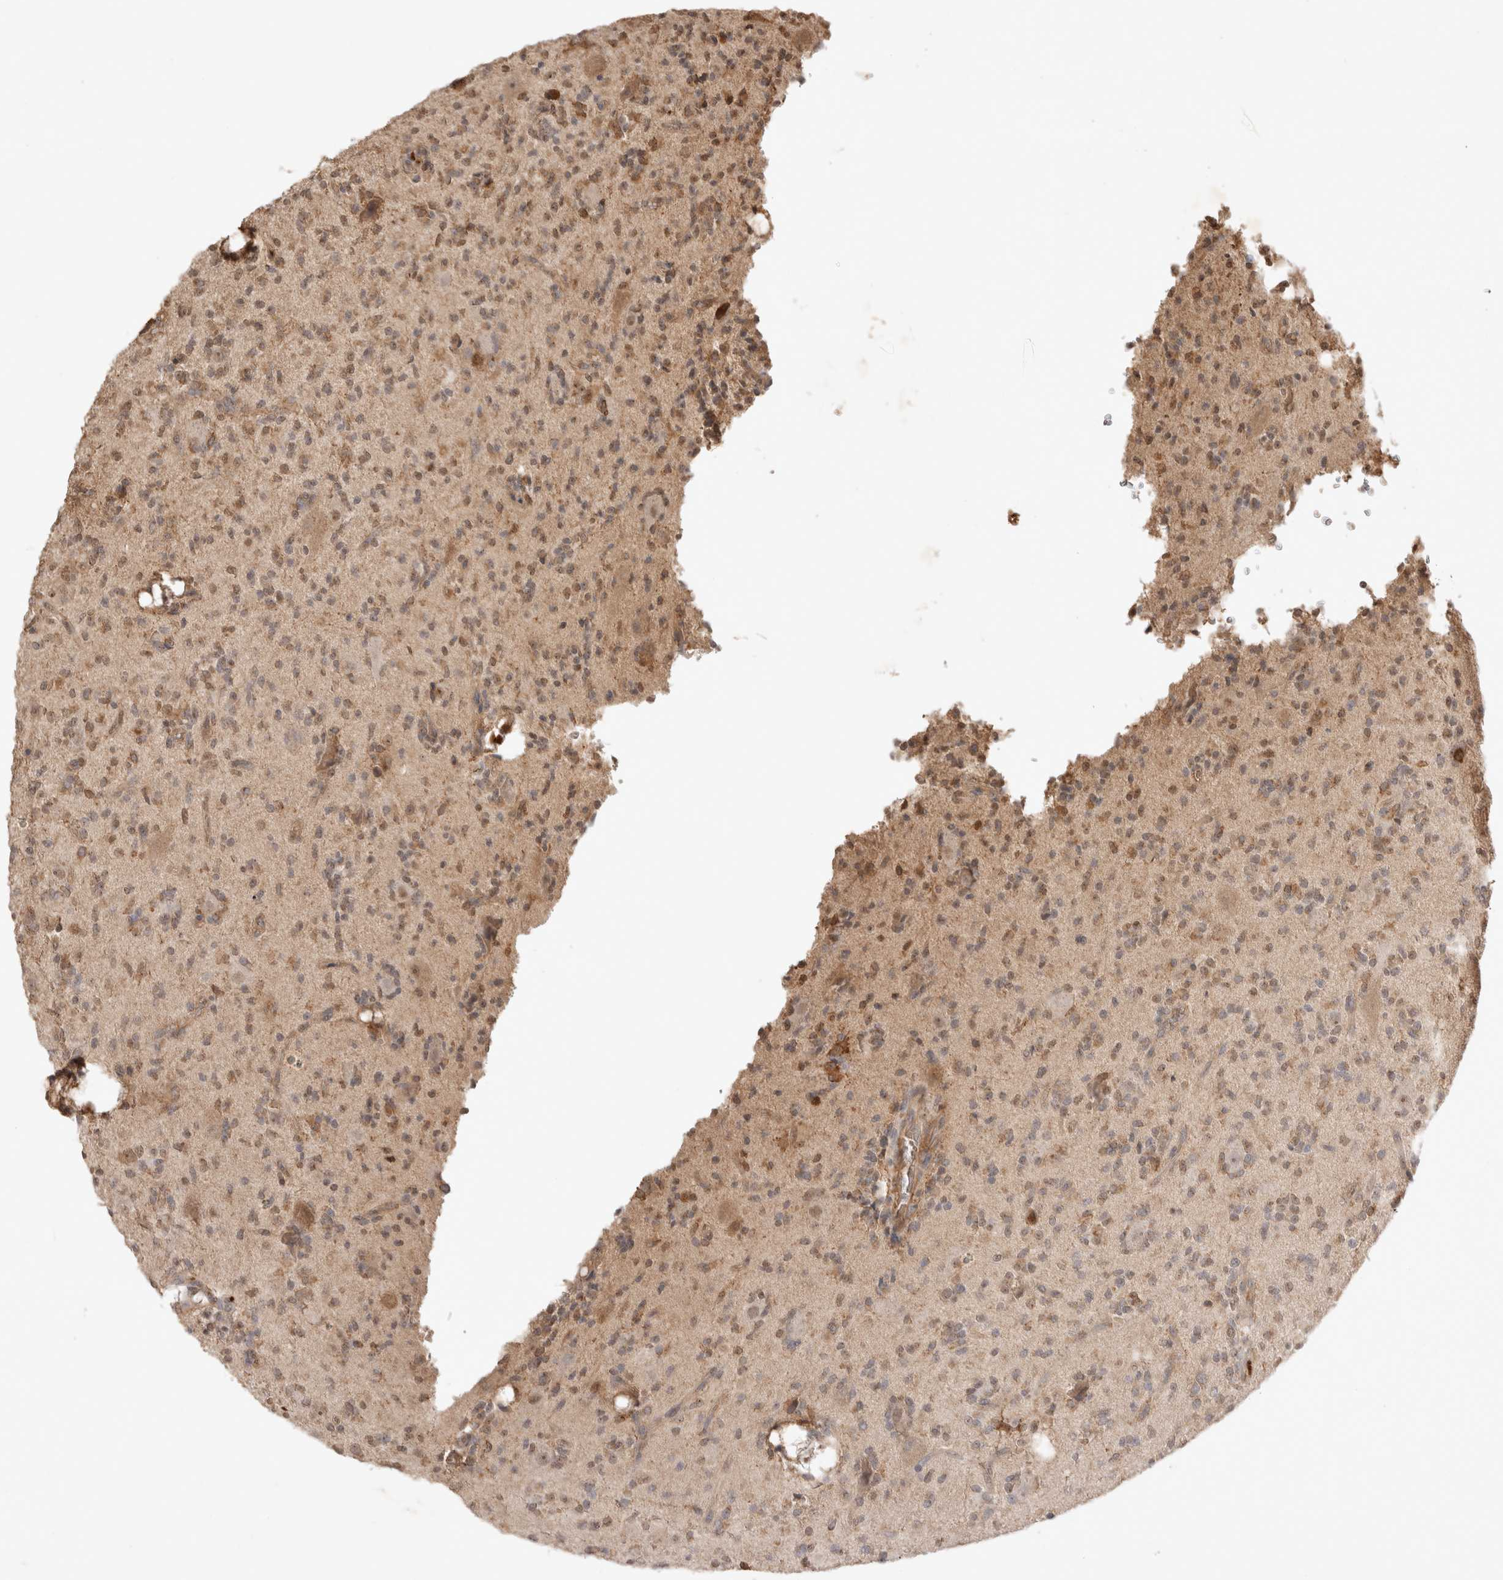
{"staining": {"intensity": "moderate", "quantity": "25%-75%", "location": "cytoplasmic/membranous"}, "tissue": "glioma", "cell_type": "Tumor cells", "image_type": "cancer", "snomed": [{"axis": "morphology", "description": "Glioma, malignant, High grade"}, {"axis": "topography", "description": "Brain"}], "caption": "Tumor cells show medium levels of moderate cytoplasmic/membranous positivity in about 25%-75% of cells in glioma. Nuclei are stained in blue.", "gene": "FAM221A", "patient": {"sex": "male", "age": 34}}